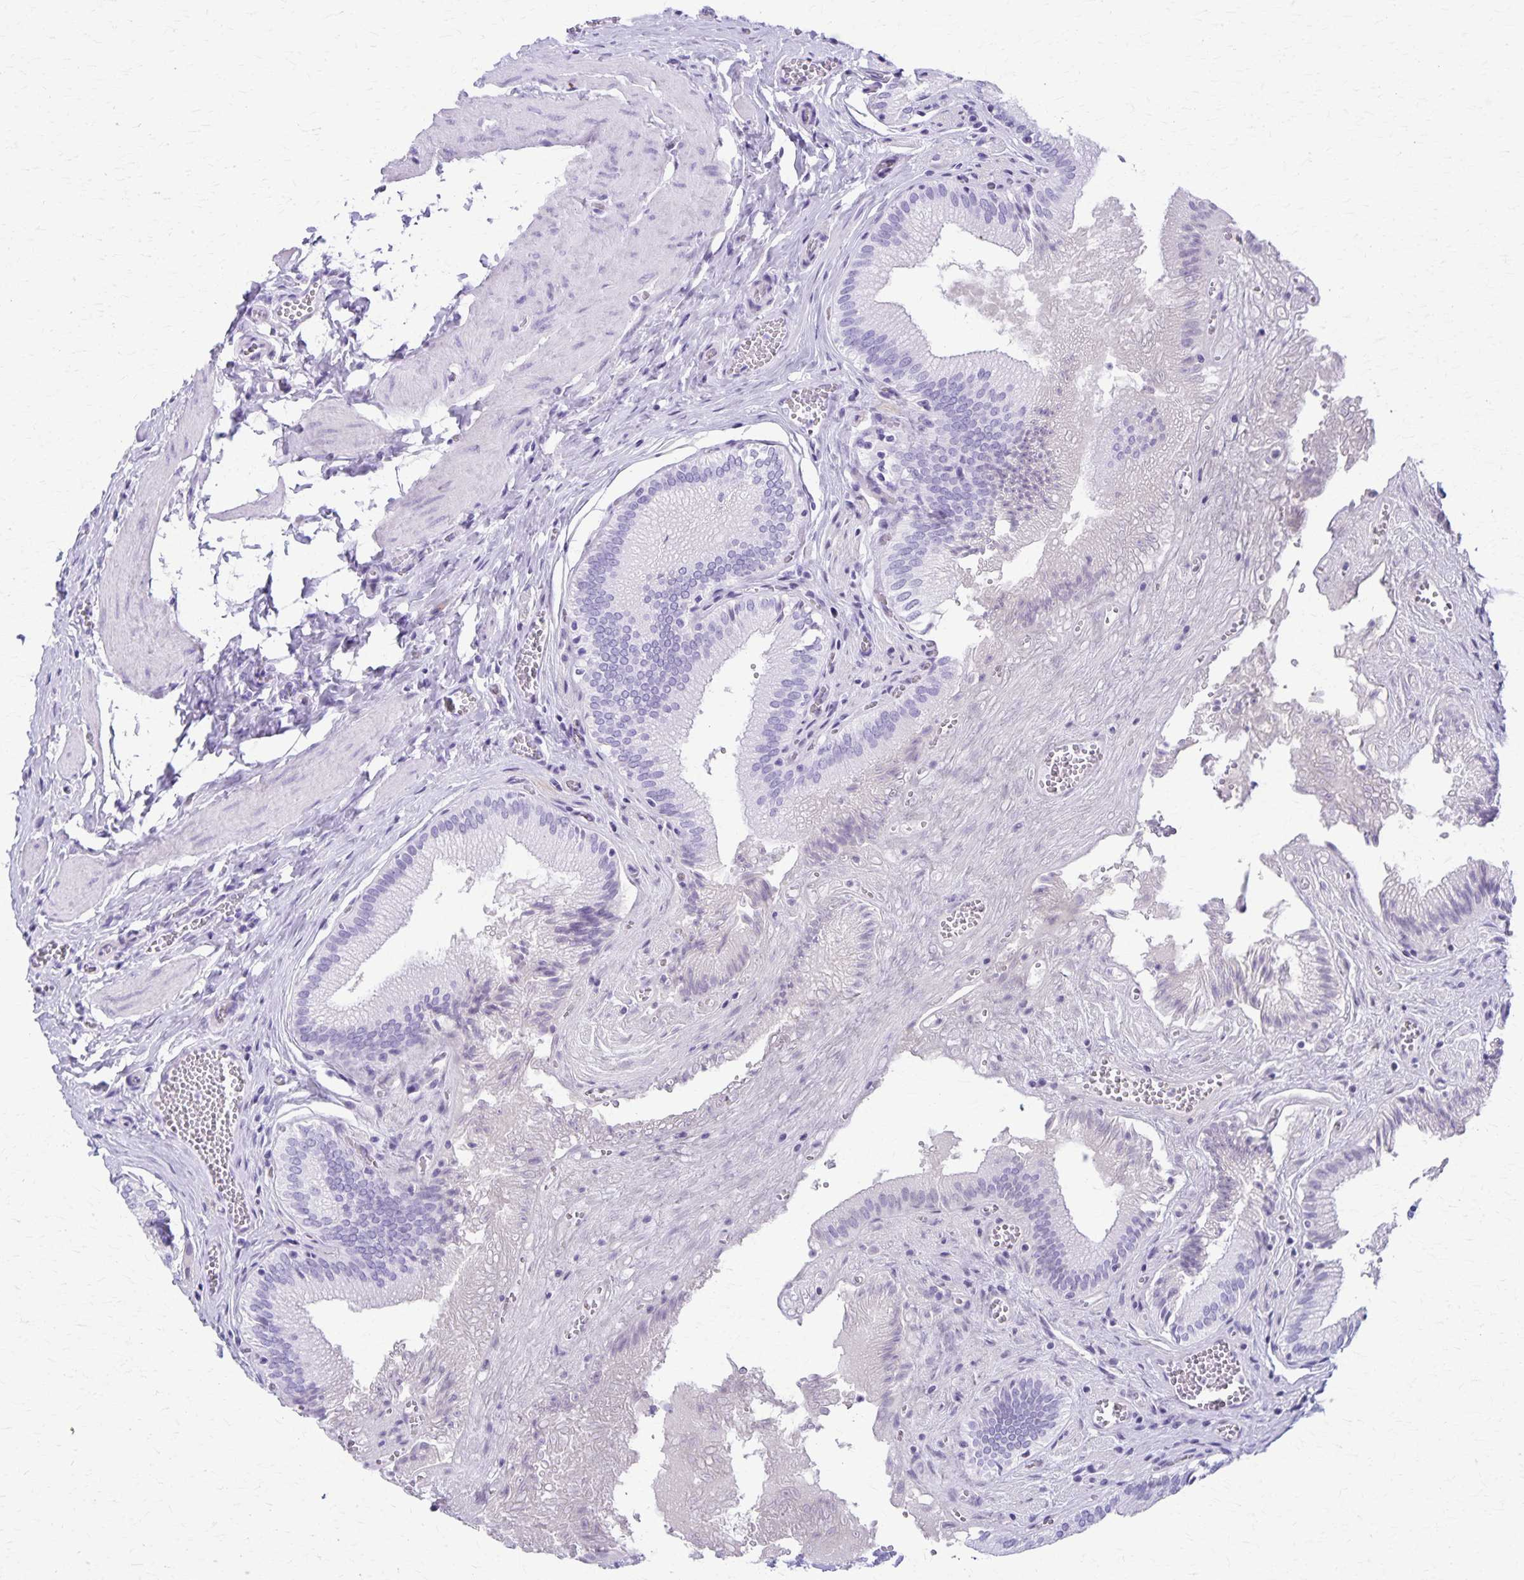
{"staining": {"intensity": "negative", "quantity": "none", "location": "none"}, "tissue": "gallbladder", "cell_type": "Glandular cells", "image_type": "normal", "snomed": [{"axis": "morphology", "description": "Normal tissue, NOS"}, {"axis": "topography", "description": "Gallbladder"}, {"axis": "topography", "description": "Peripheral nerve tissue"}], "caption": "This is an immunohistochemistry photomicrograph of unremarkable gallbladder. There is no expression in glandular cells.", "gene": "DEFA5", "patient": {"sex": "male", "age": 17}}